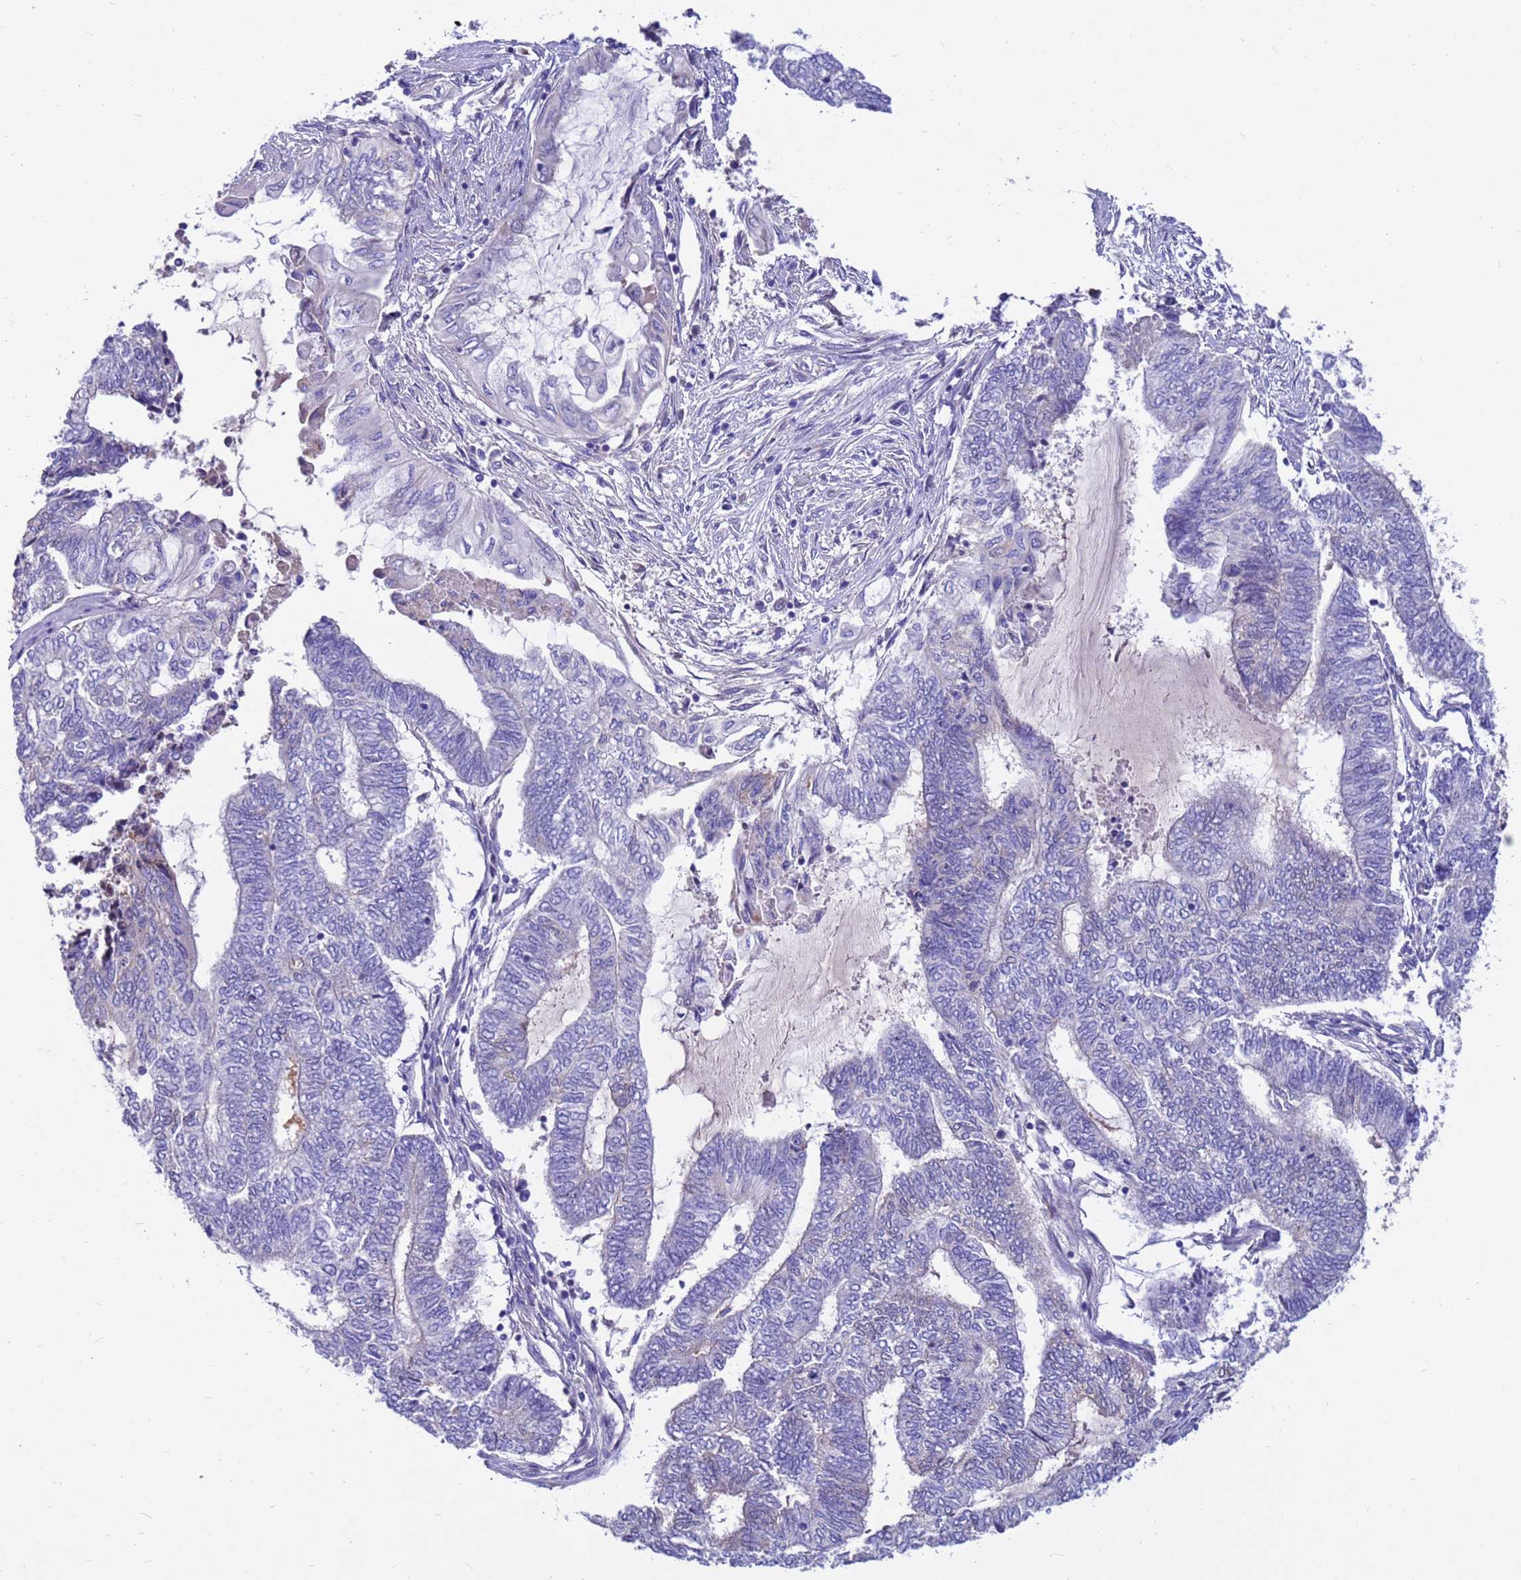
{"staining": {"intensity": "negative", "quantity": "none", "location": "none"}, "tissue": "endometrial cancer", "cell_type": "Tumor cells", "image_type": "cancer", "snomed": [{"axis": "morphology", "description": "Adenocarcinoma, NOS"}, {"axis": "topography", "description": "Uterus"}, {"axis": "topography", "description": "Endometrium"}], "caption": "Tumor cells show no significant protein positivity in adenocarcinoma (endometrial).", "gene": "TUBGCP3", "patient": {"sex": "female", "age": 70}}